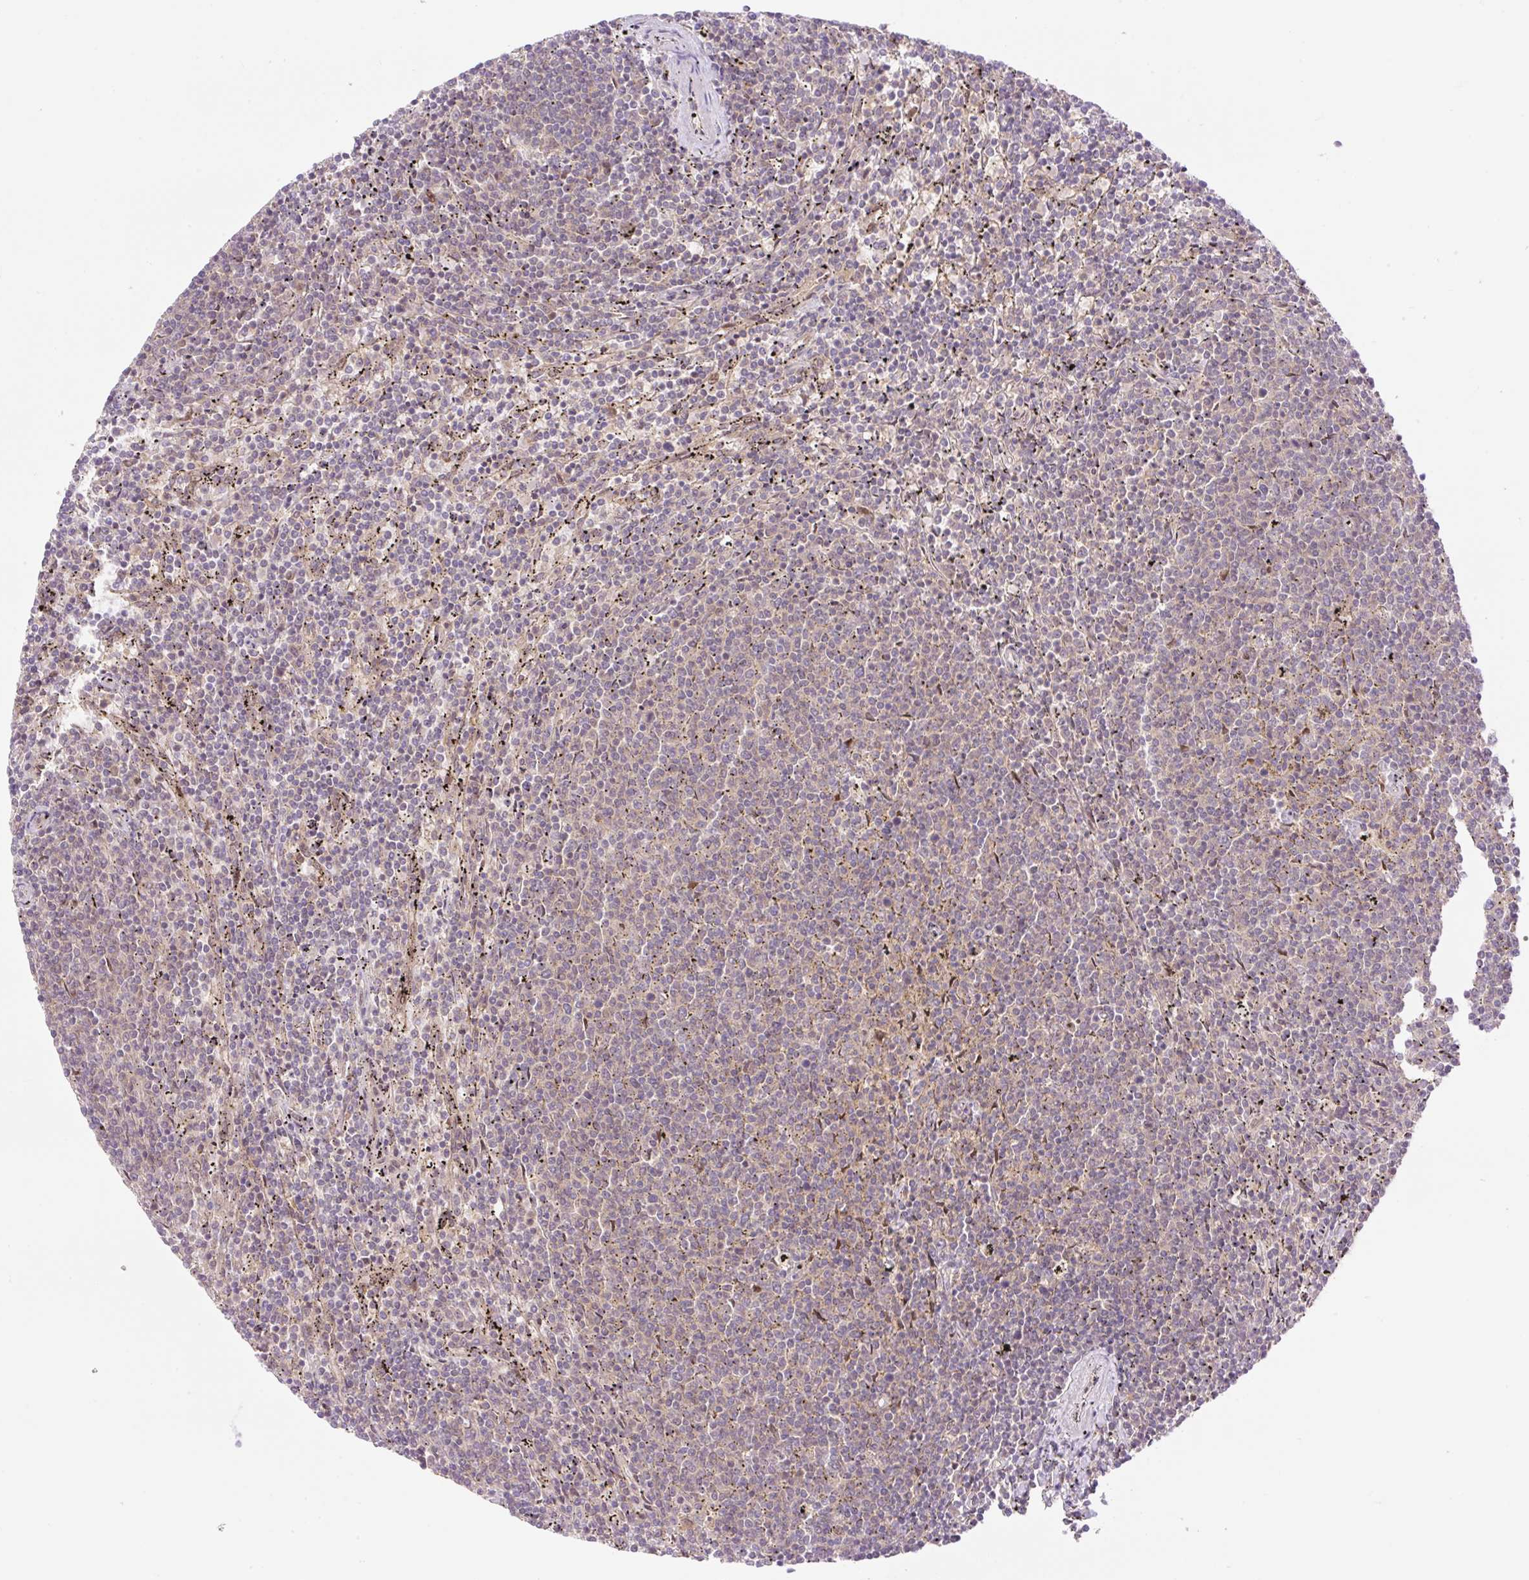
{"staining": {"intensity": "weak", "quantity": "25%-75%", "location": "cytoplasmic/membranous"}, "tissue": "lymphoma", "cell_type": "Tumor cells", "image_type": "cancer", "snomed": [{"axis": "morphology", "description": "Malignant lymphoma, non-Hodgkin's type, Low grade"}, {"axis": "topography", "description": "Spleen"}], "caption": "Immunohistochemistry of human lymphoma displays low levels of weak cytoplasmic/membranous expression in approximately 25%-75% of tumor cells.", "gene": "VPS25", "patient": {"sex": "female", "age": 50}}